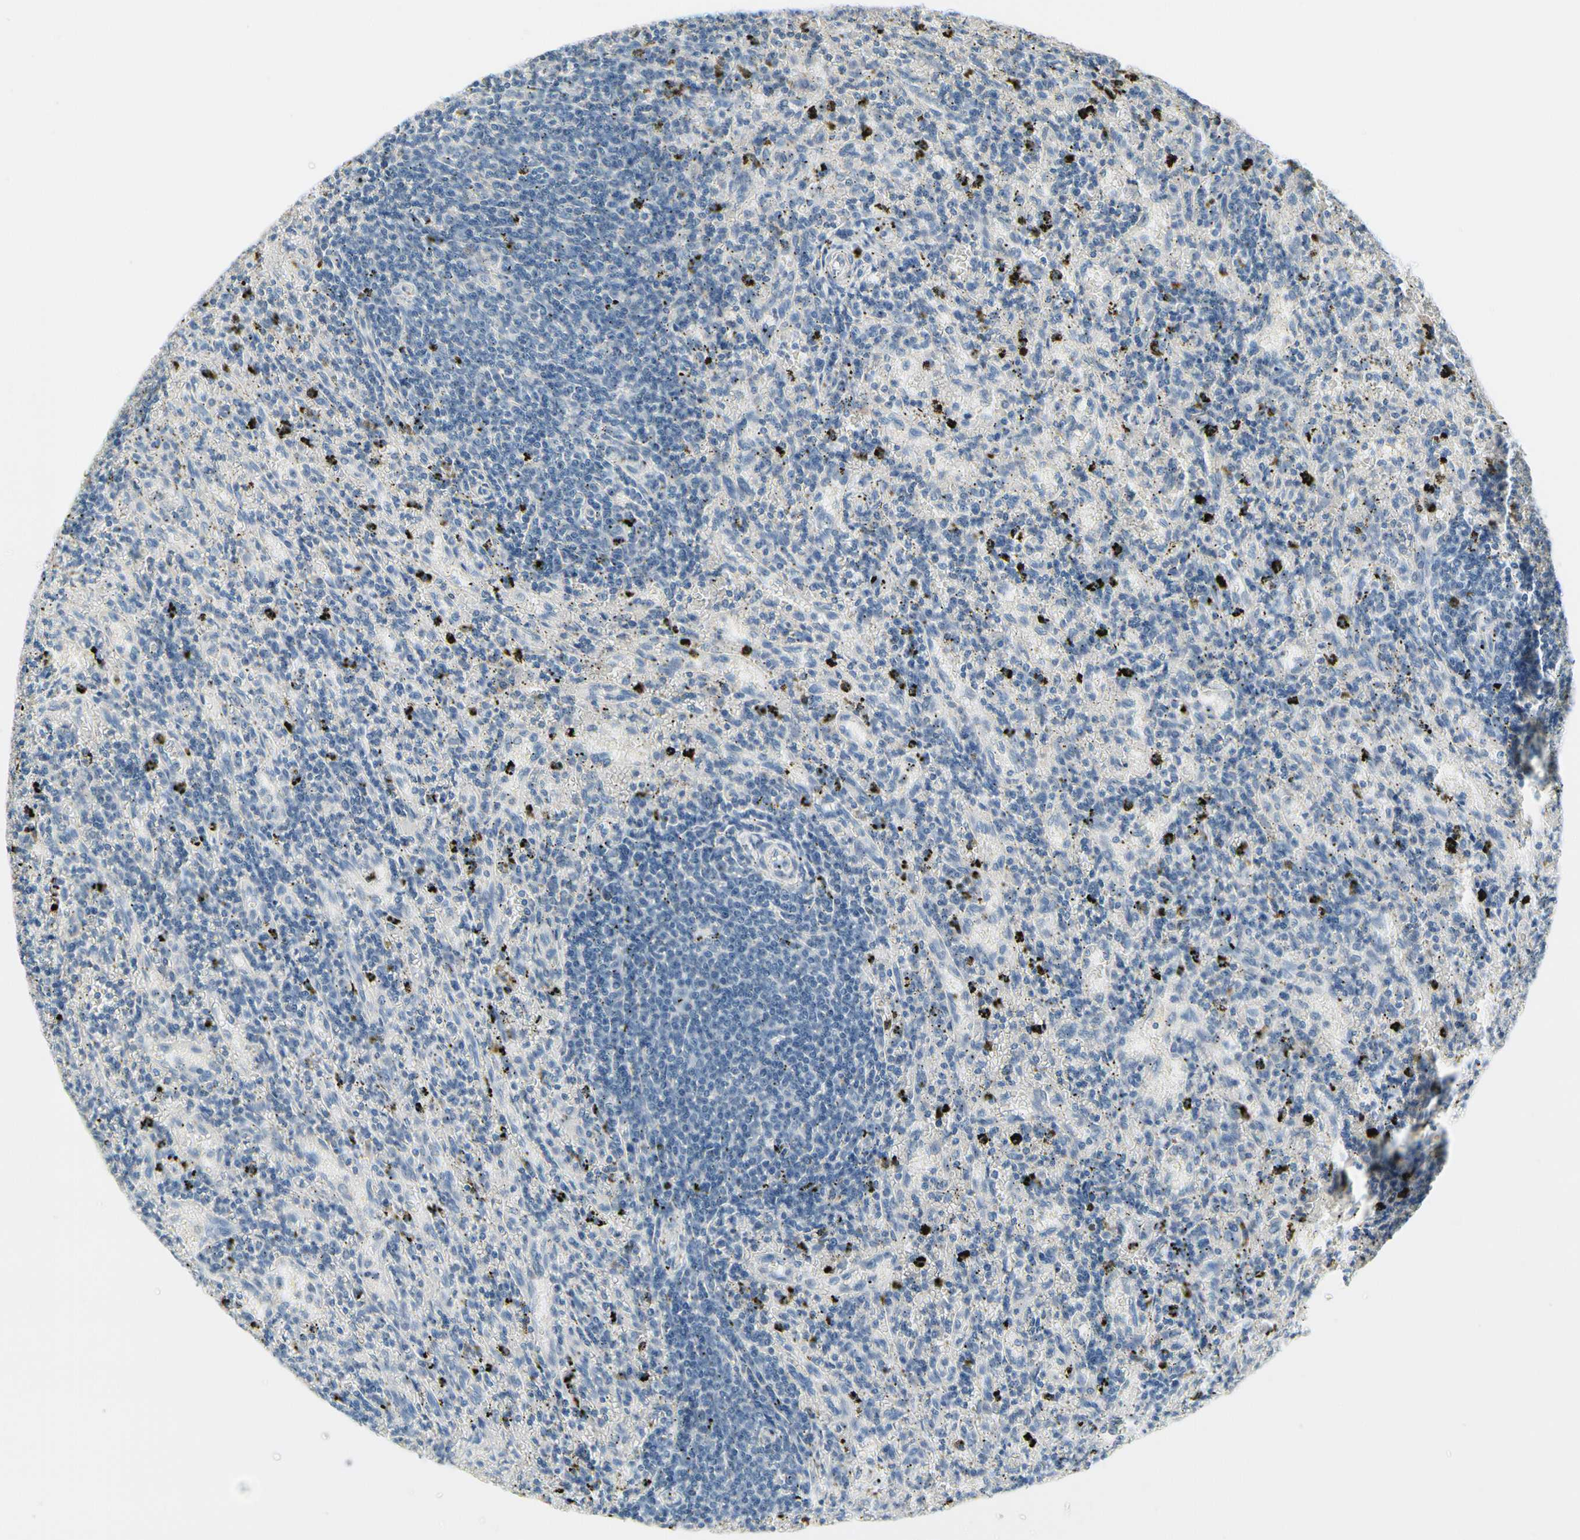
{"staining": {"intensity": "negative", "quantity": "none", "location": "none"}, "tissue": "lymphoma", "cell_type": "Tumor cells", "image_type": "cancer", "snomed": [{"axis": "morphology", "description": "Malignant lymphoma, non-Hodgkin's type, Low grade"}, {"axis": "topography", "description": "Spleen"}], "caption": "High magnification brightfield microscopy of lymphoma stained with DAB (brown) and counterstained with hematoxylin (blue): tumor cells show no significant staining.", "gene": "CKAP2", "patient": {"sex": "male", "age": 76}}